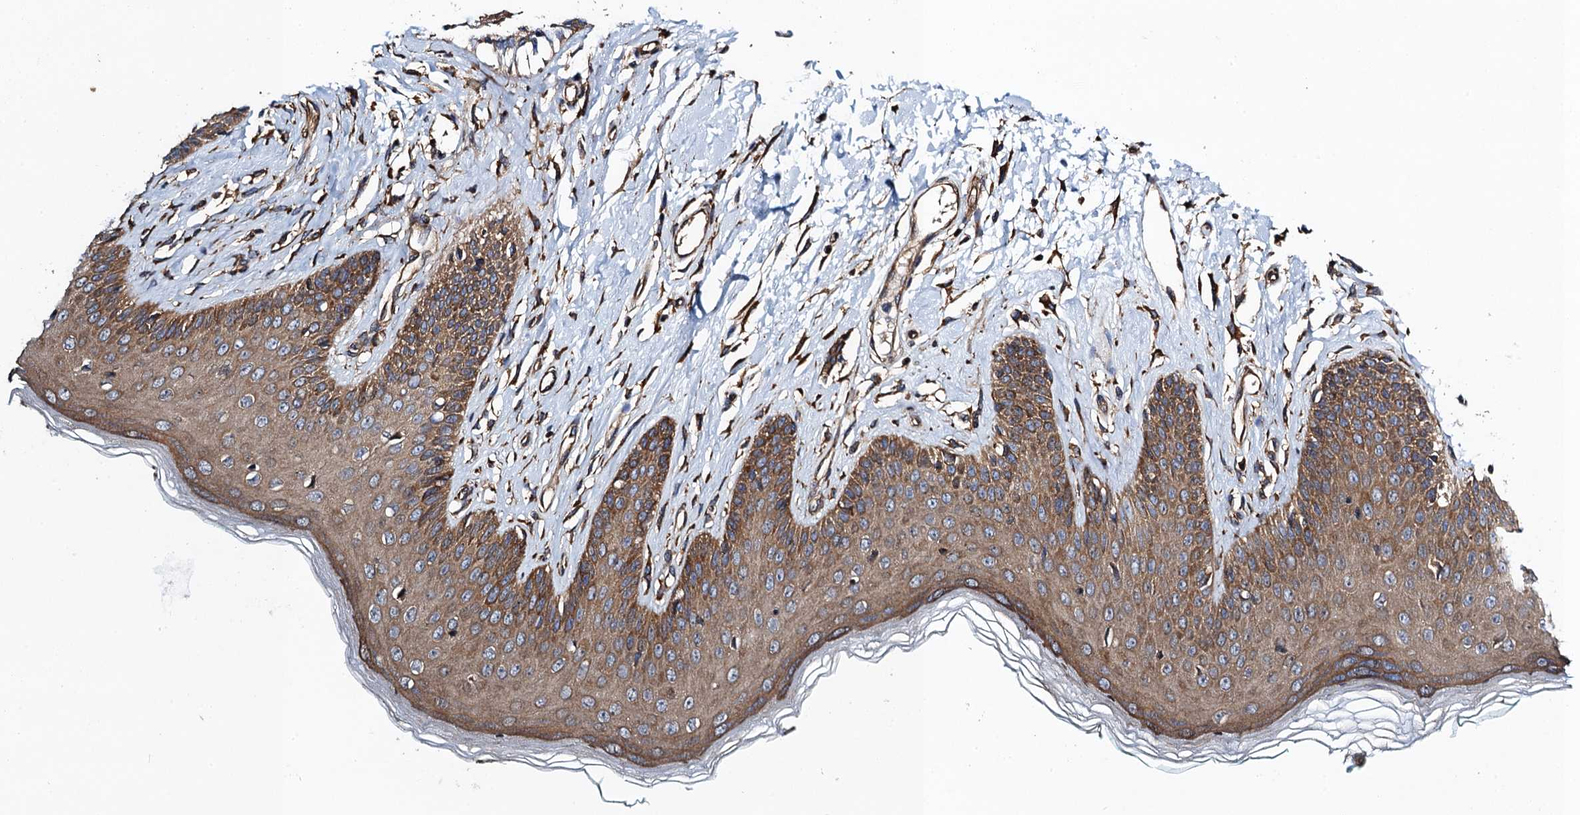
{"staining": {"intensity": "moderate", "quantity": ">75%", "location": "cytoplasmic/membranous"}, "tissue": "skin", "cell_type": "Epidermal cells", "image_type": "normal", "snomed": [{"axis": "morphology", "description": "Normal tissue, NOS"}, {"axis": "morphology", "description": "Squamous cell carcinoma, NOS"}, {"axis": "topography", "description": "Vulva"}], "caption": "Moderate cytoplasmic/membranous expression for a protein is appreciated in about >75% of epidermal cells of normal skin using immunohistochemistry (IHC).", "gene": "MDM1", "patient": {"sex": "female", "age": 85}}